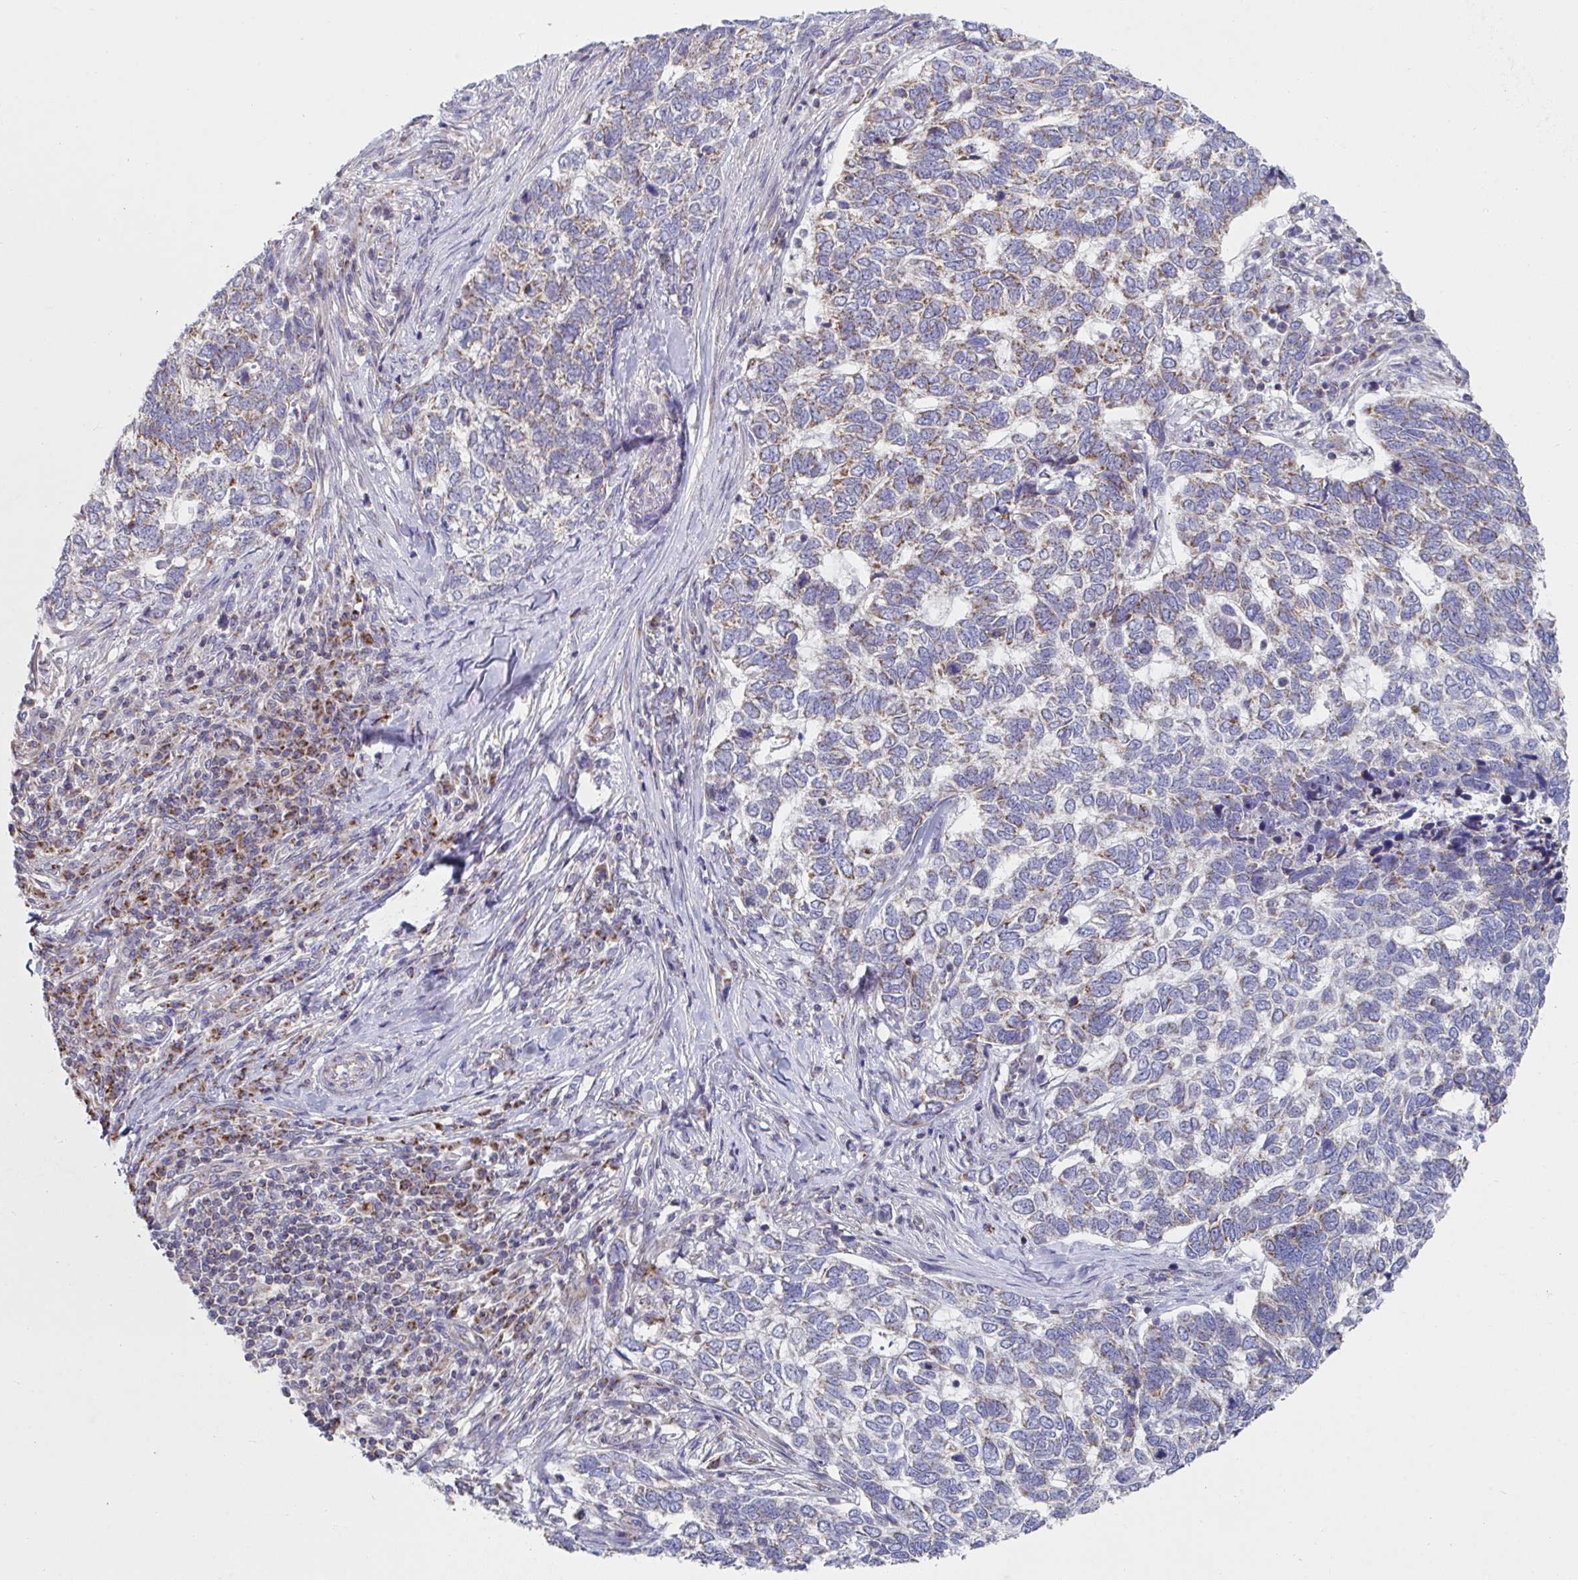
{"staining": {"intensity": "moderate", "quantity": "<25%", "location": "cytoplasmic/membranous"}, "tissue": "skin cancer", "cell_type": "Tumor cells", "image_type": "cancer", "snomed": [{"axis": "morphology", "description": "Basal cell carcinoma"}, {"axis": "topography", "description": "Skin"}], "caption": "Moderate cytoplasmic/membranous positivity for a protein is seen in approximately <25% of tumor cells of skin cancer (basal cell carcinoma) using IHC.", "gene": "NDUFA7", "patient": {"sex": "female", "age": 65}}